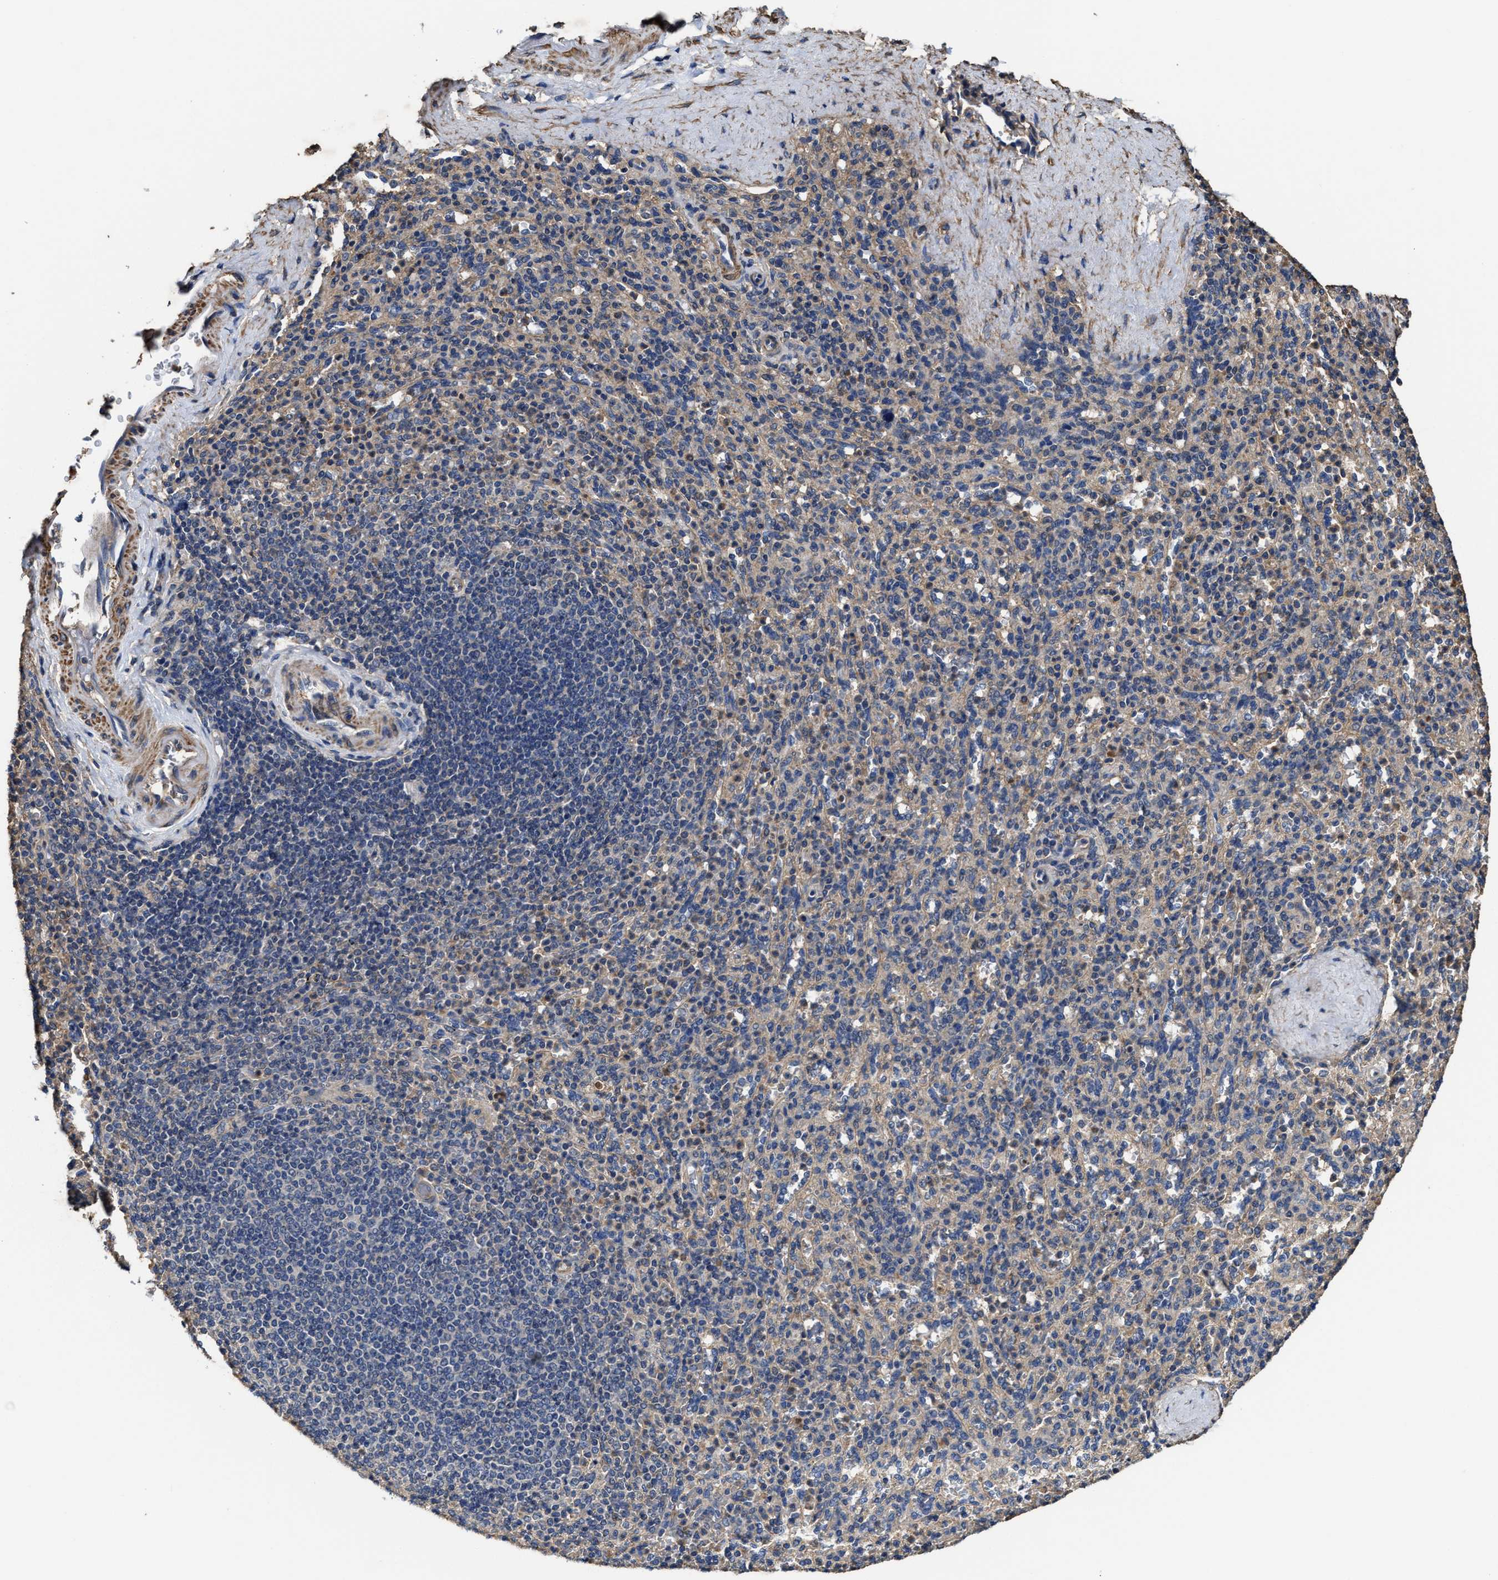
{"staining": {"intensity": "moderate", "quantity": "25%-75%", "location": "cytoplasmic/membranous"}, "tissue": "spleen", "cell_type": "Cells in red pulp", "image_type": "normal", "snomed": [{"axis": "morphology", "description": "Normal tissue, NOS"}, {"axis": "topography", "description": "Spleen"}], "caption": "This is an image of immunohistochemistry staining of unremarkable spleen, which shows moderate staining in the cytoplasmic/membranous of cells in red pulp.", "gene": "SFXN4", "patient": {"sex": "male", "age": 36}}